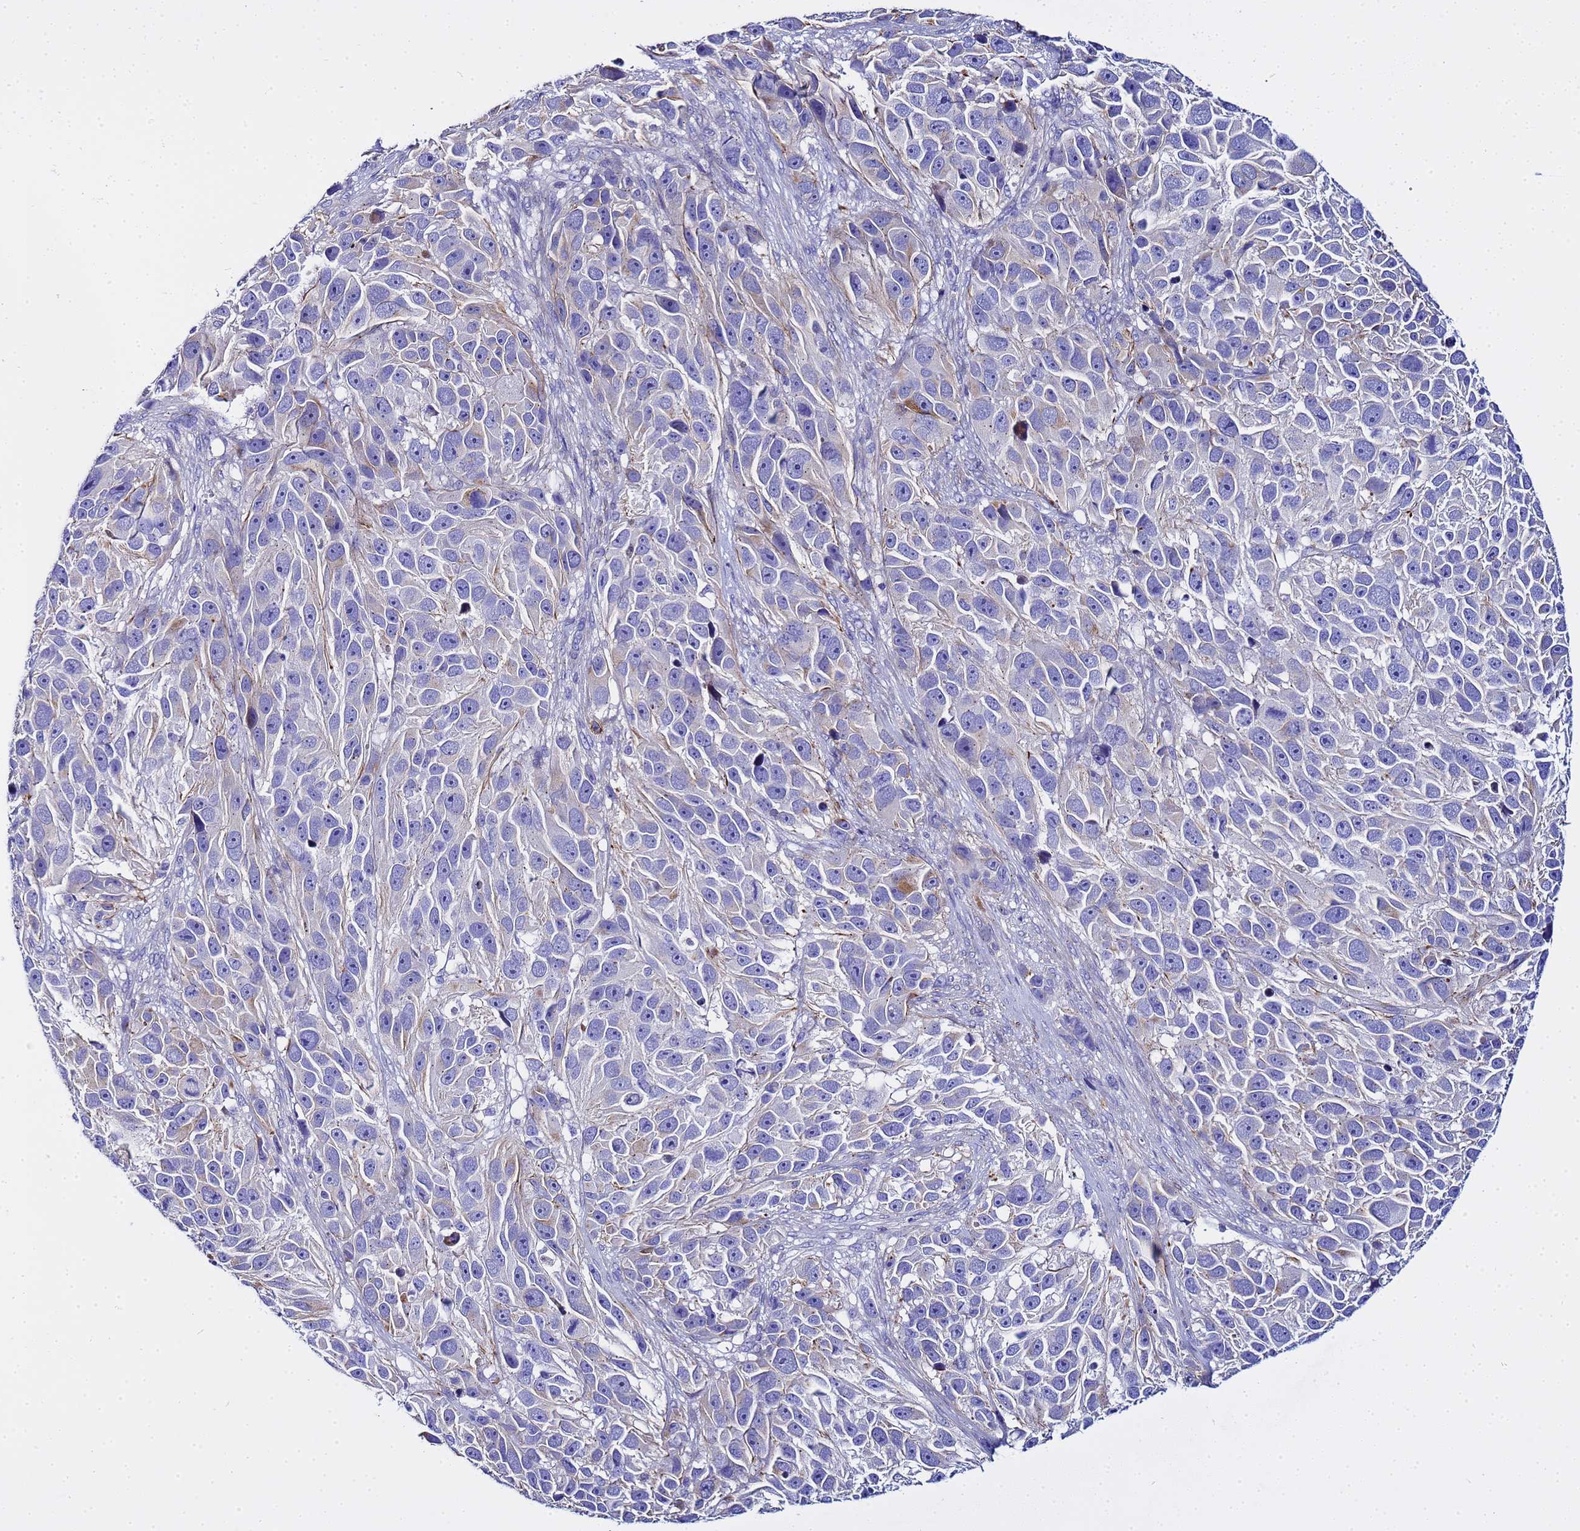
{"staining": {"intensity": "negative", "quantity": "none", "location": "none"}, "tissue": "melanoma", "cell_type": "Tumor cells", "image_type": "cancer", "snomed": [{"axis": "morphology", "description": "Malignant melanoma, NOS"}, {"axis": "topography", "description": "Skin"}], "caption": "This image is of malignant melanoma stained with IHC to label a protein in brown with the nuclei are counter-stained blue. There is no positivity in tumor cells.", "gene": "USP18", "patient": {"sex": "male", "age": 84}}